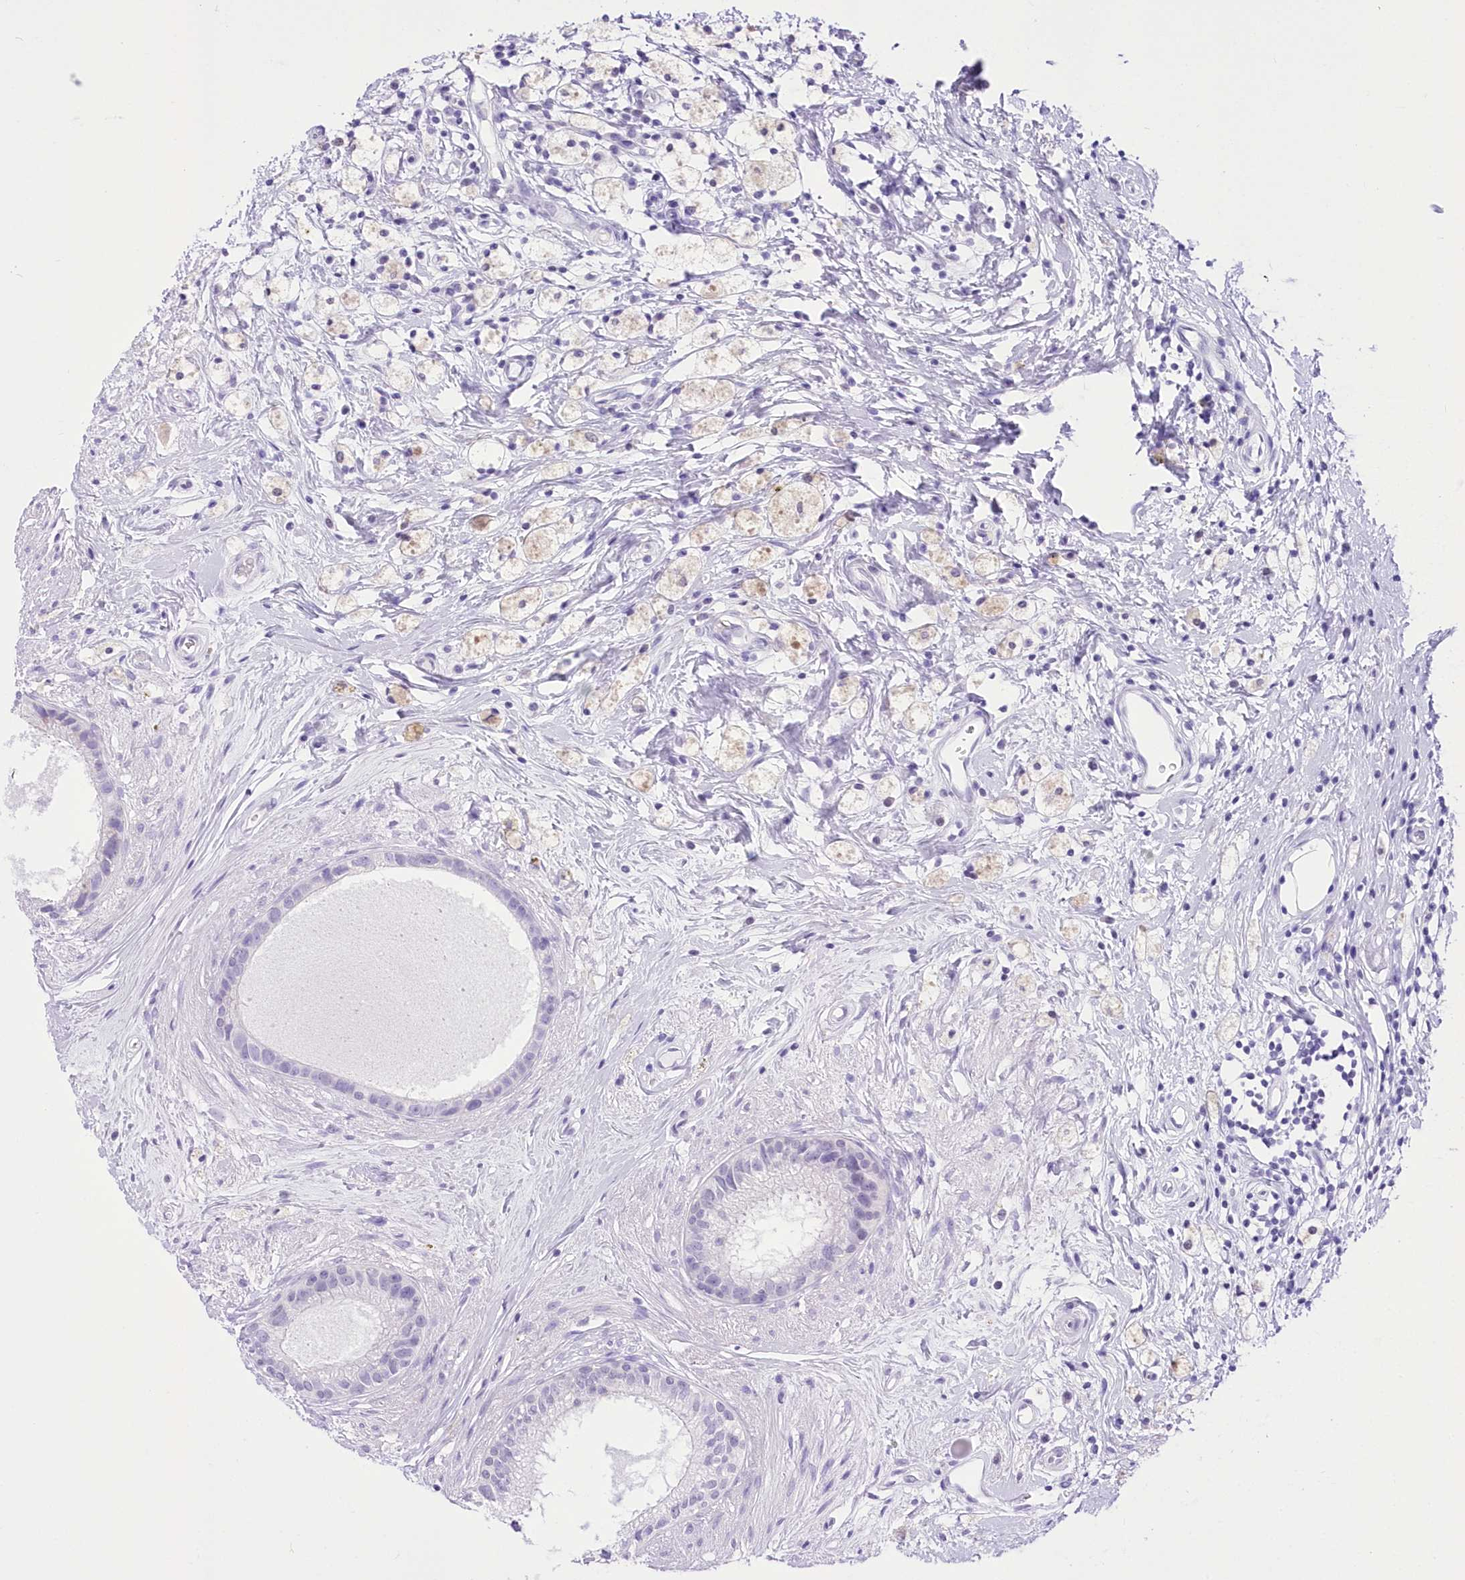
{"staining": {"intensity": "negative", "quantity": "none", "location": "none"}, "tissue": "epididymis", "cell_type": "Glandular cells", "image_type": "normal", "snomed": [{"axis": "morphology", "description": "Normal tissue, NOS"}, {"axis": "topography", "description": "Epididymis"}], "caption": "Immunohistochemistry of benign epididymis exhibits no expression in glandular cells.", "gene": "UBA6", "patient": {"sex": "male", "age": 80}}